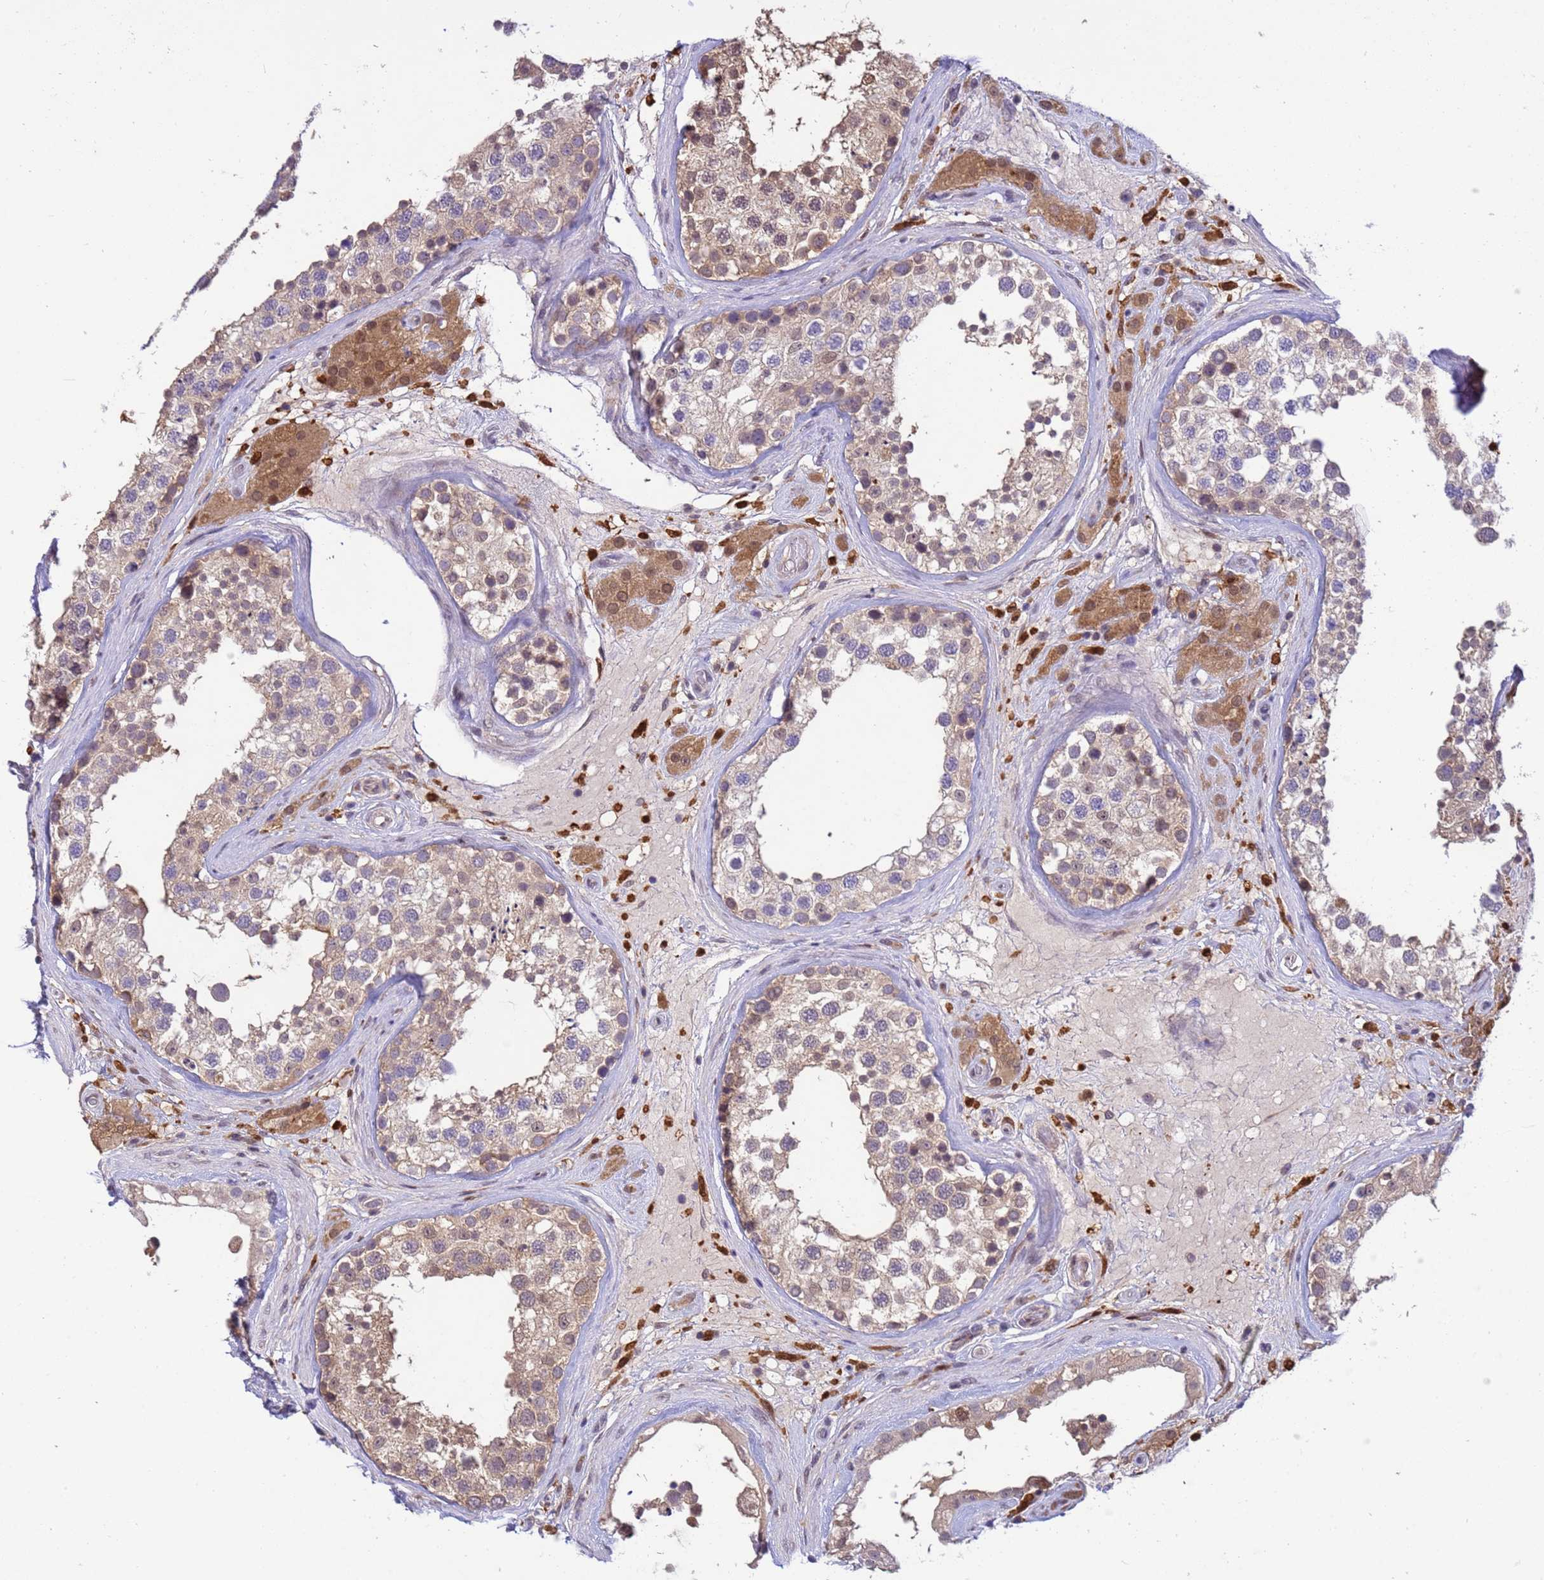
{"staining": {"intensity": "moderate", "quantity": "25%-75%", "location": "cytoplasmic/membranous,nuclear"}, "tissue": "testis", "cell_type": "Cells in seminiferous ducts", "image_type": "normal", "snomed": [{"axis": "morphology", "description": "Normal tissue, NOS"}, {"axis": "topography", "description": "Testis"}], "caption": "DAB (3,3'-diaminobenzidine) immunohistochemical staining of benign testis reveals moderate cytoplasmic/membranous,nuclear protein positivity in about 25%-75% of cells in seminiferous ducts. The protein of interest is stained brown, and the nuclei are stained in blue (DAB IHC with brightfield microscopy, high magnification).", "gene": "NPEPPS", "patient": {"sex": "male", "age": 46}}